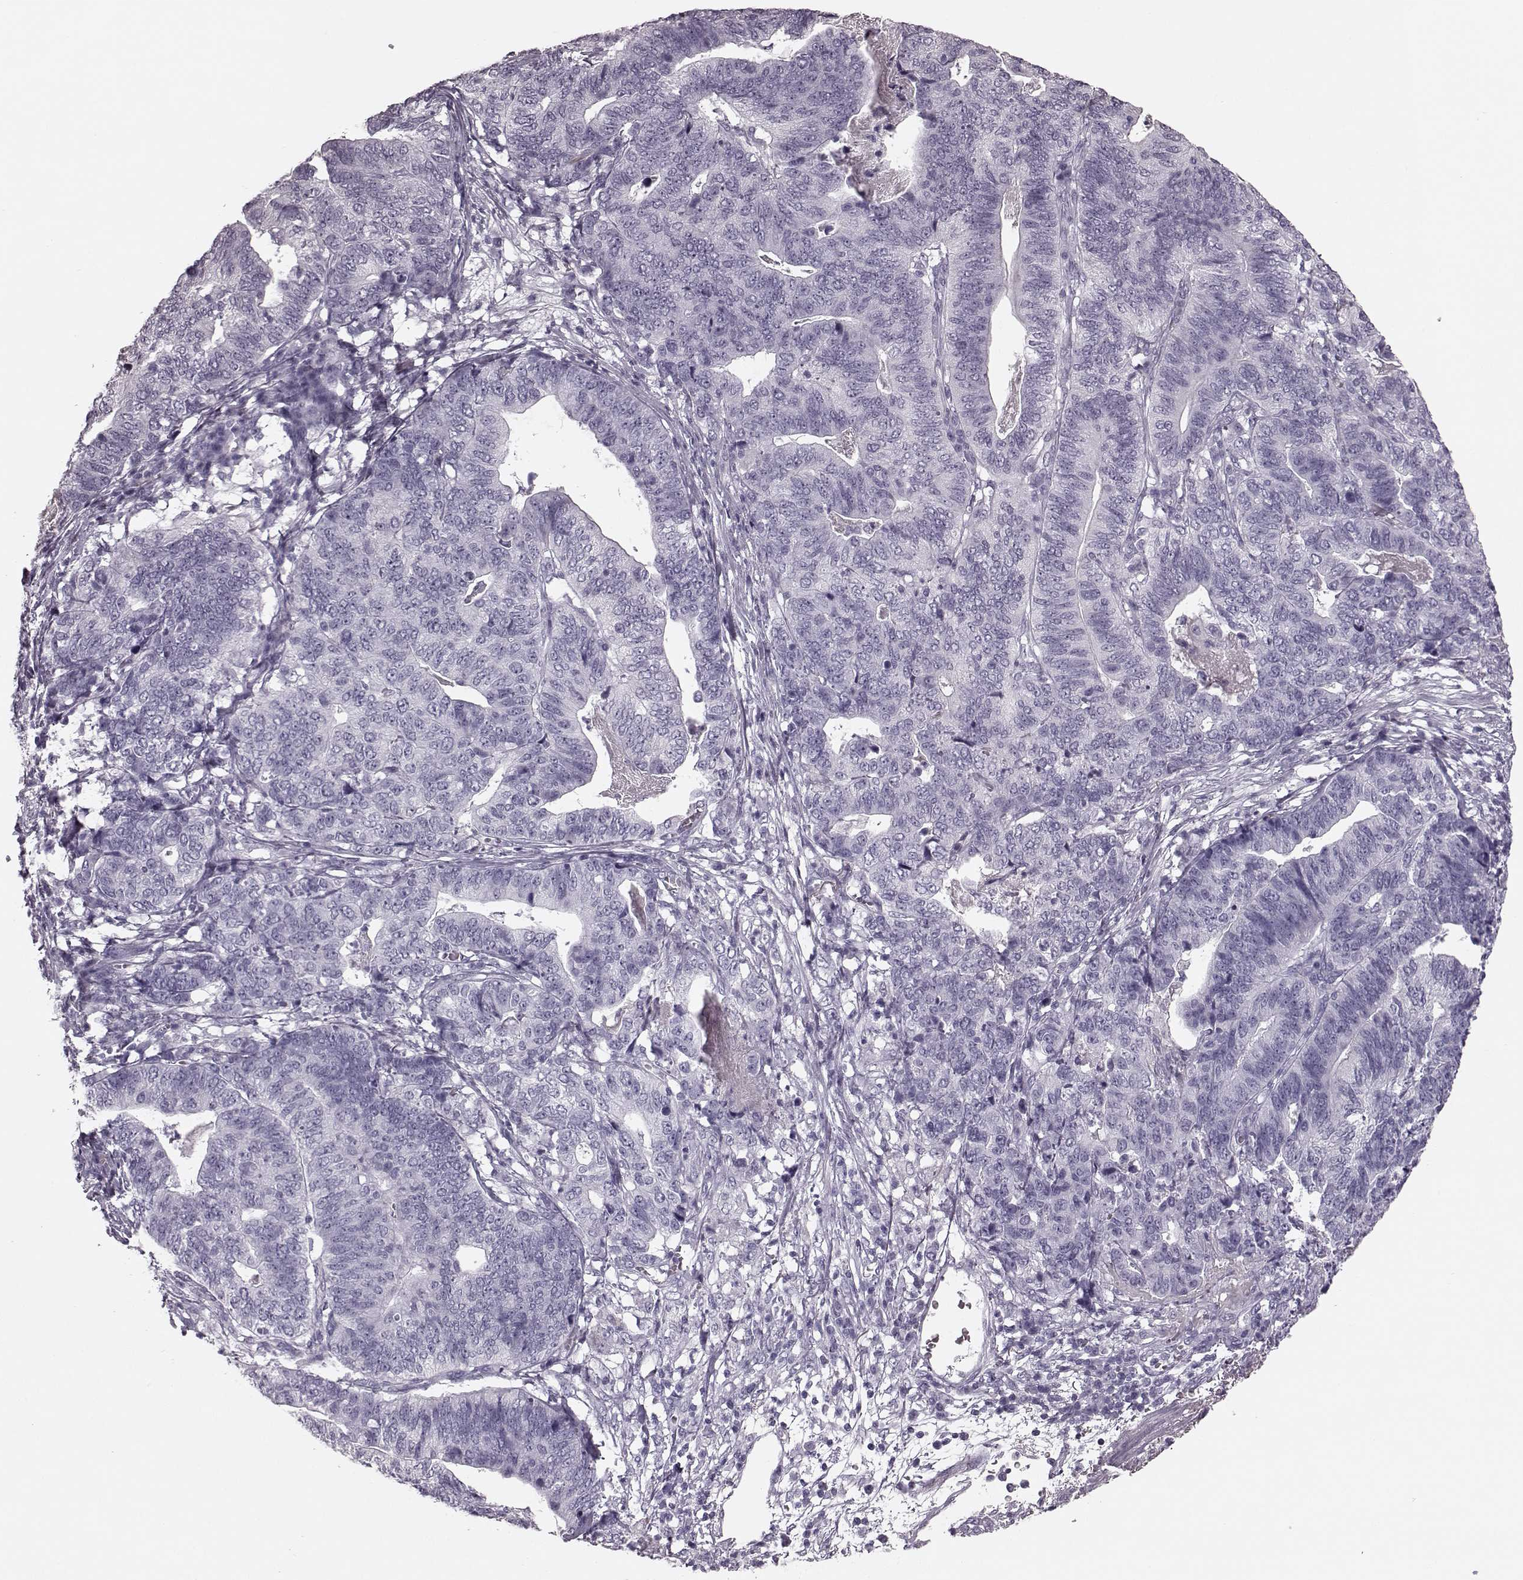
{"staining": {"intensity": "negative", "quantity": "none", "location": "none"}, "tissue": "stomach cancer", "cell_type": "Tumor cells", "image_type": "cancer", "snomed": [{"axis": "morphology", "description": "Adenocarcinoma, NOS"}, {"axis": "topography", "description": "Stomach, upper"}], "caption": "Immunohistochemistry (IHC) photomicrograph of neoplastic tissue: human adenocarcinoma (stomach) stained with DAB exhibits no significant protein expression in tumor cells.", "gene": "TRPM1", "patient": {"sex": "female", "age": 67}}